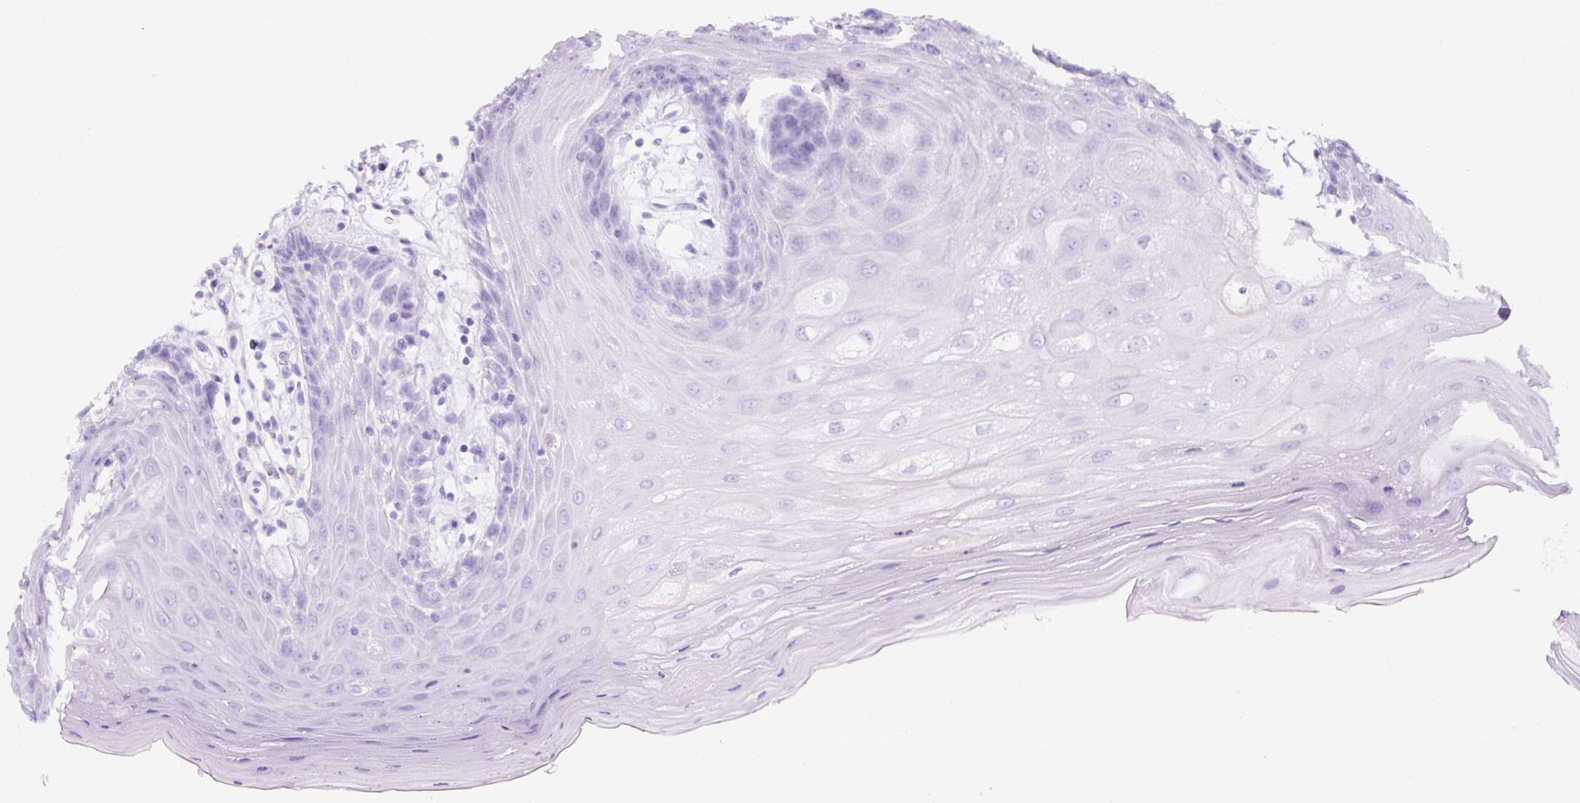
{"staining": {"intensity": "negative", "quantity": "none", "location": "none"}, "tissue": "oral mucosa", "cell_type": "Squamous epithelial cells", "image_type": "normal", "snomed": [{"axis": "morphology", "description": "Normal tissue, NOS"}, {"axis": "topography", "description": "Oral tissue"}, {"axis": "topography", "description": "Tounge, NOS"}], "caption": "DAB immunohistochemical staining of benign human oral mucosa displays no significant expression in squamous epithelial cells.", "gene": "TMEM200B", "patient": {"sex": "female", "age": 59}}